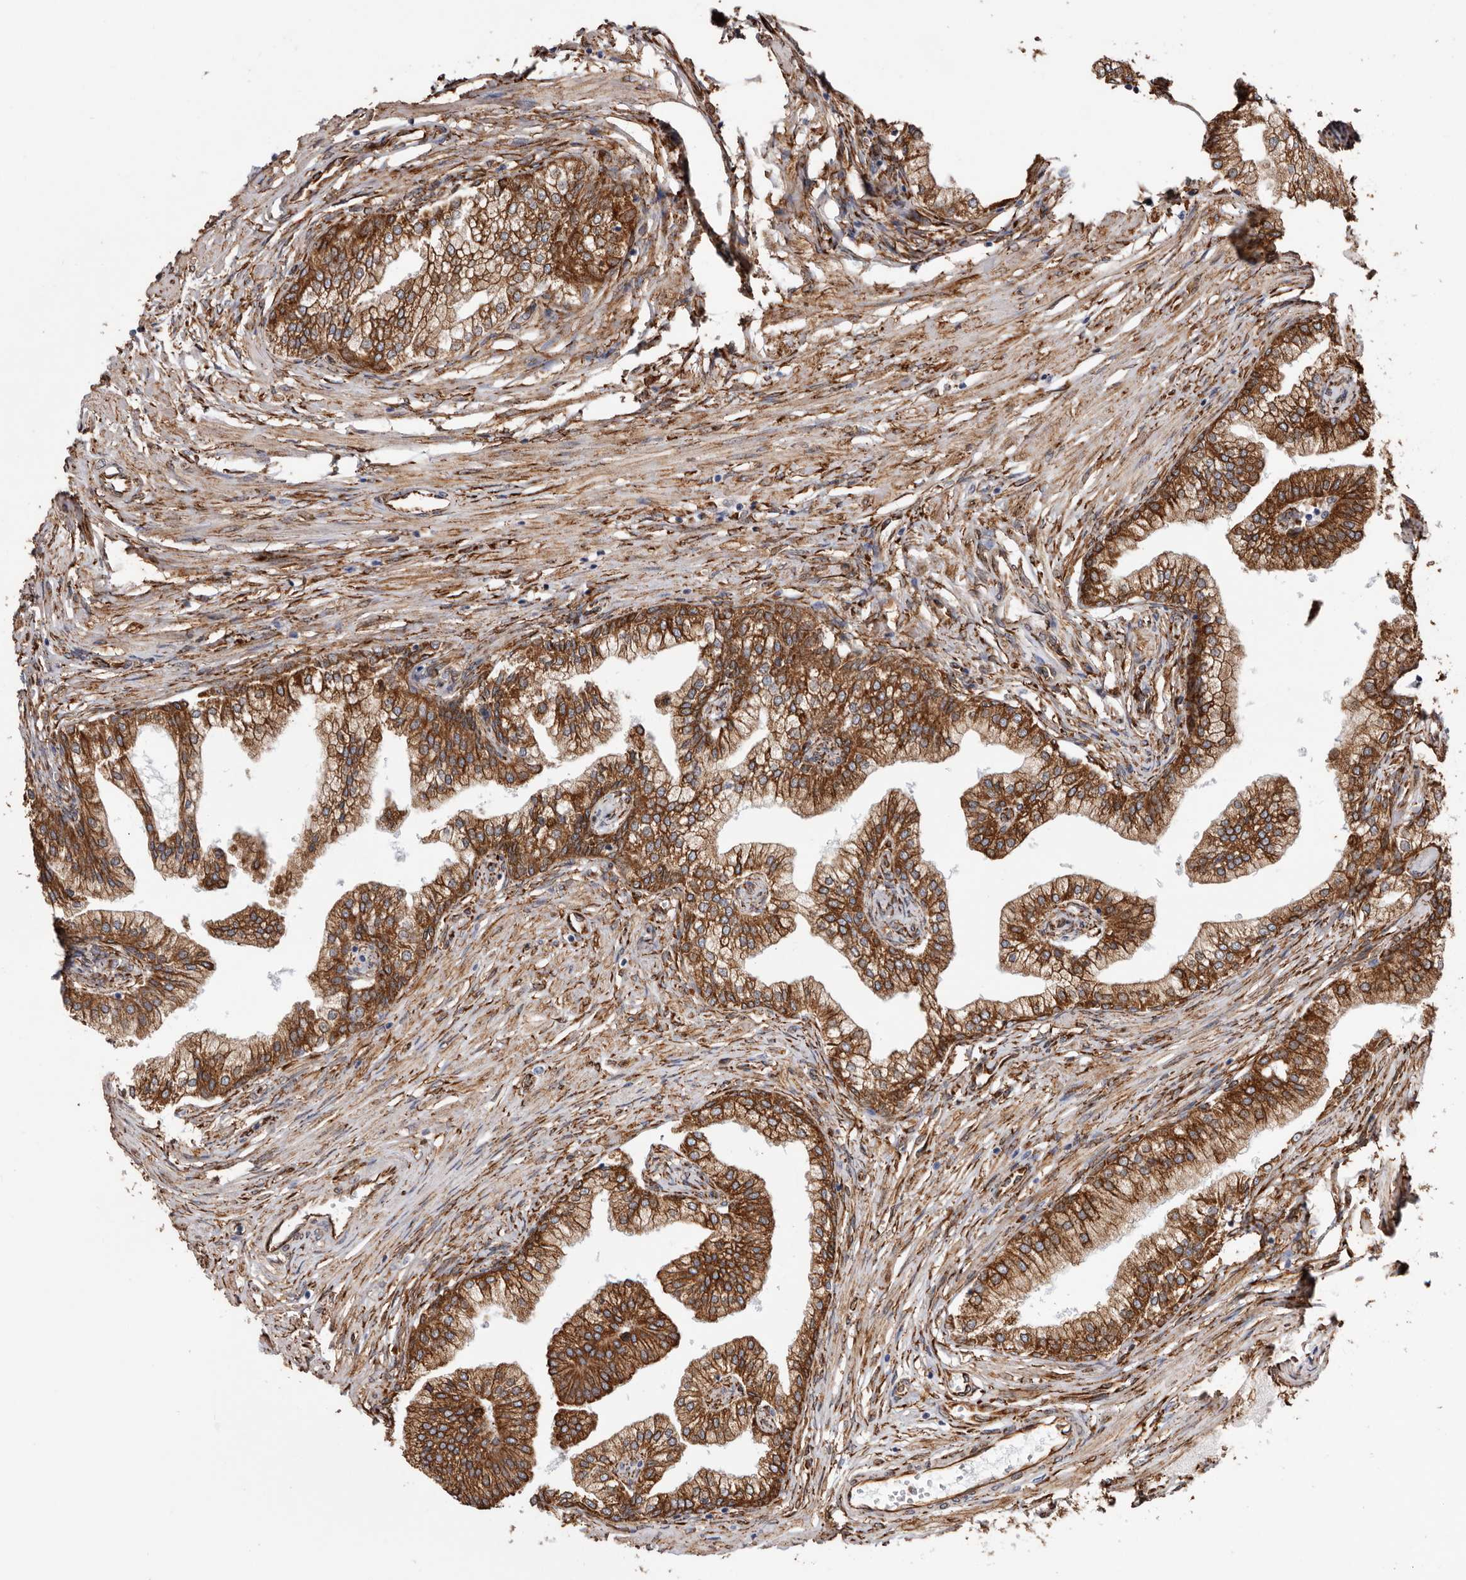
{"staining": {"intensity": "strong", "quantity": ">75%", "location": "cytoplasmic/membranous"}, "tissue": "prostate", "cell_type": "Glandular cells", "image_type": "normal", "snomed": [{"axis": "morphology", "description": "Normal tissue, NOS"}, {"axis": "morphology", "description": "Urothelial carcinoma, Low grade"}, {"axis": "topography", "description": "Urinary bladder"}, {"axis": "topography", "description": "Prostate"}], "caption": "Protein staining displays strong cytoplasmic/membranous staining in about >75% of glandular cells in unremarkable prostate. The protein is shown in brown color, while the nuclei are stained blue.", "gene": "SEMA3E", "patient": {"sex": "male", "age": 60}}